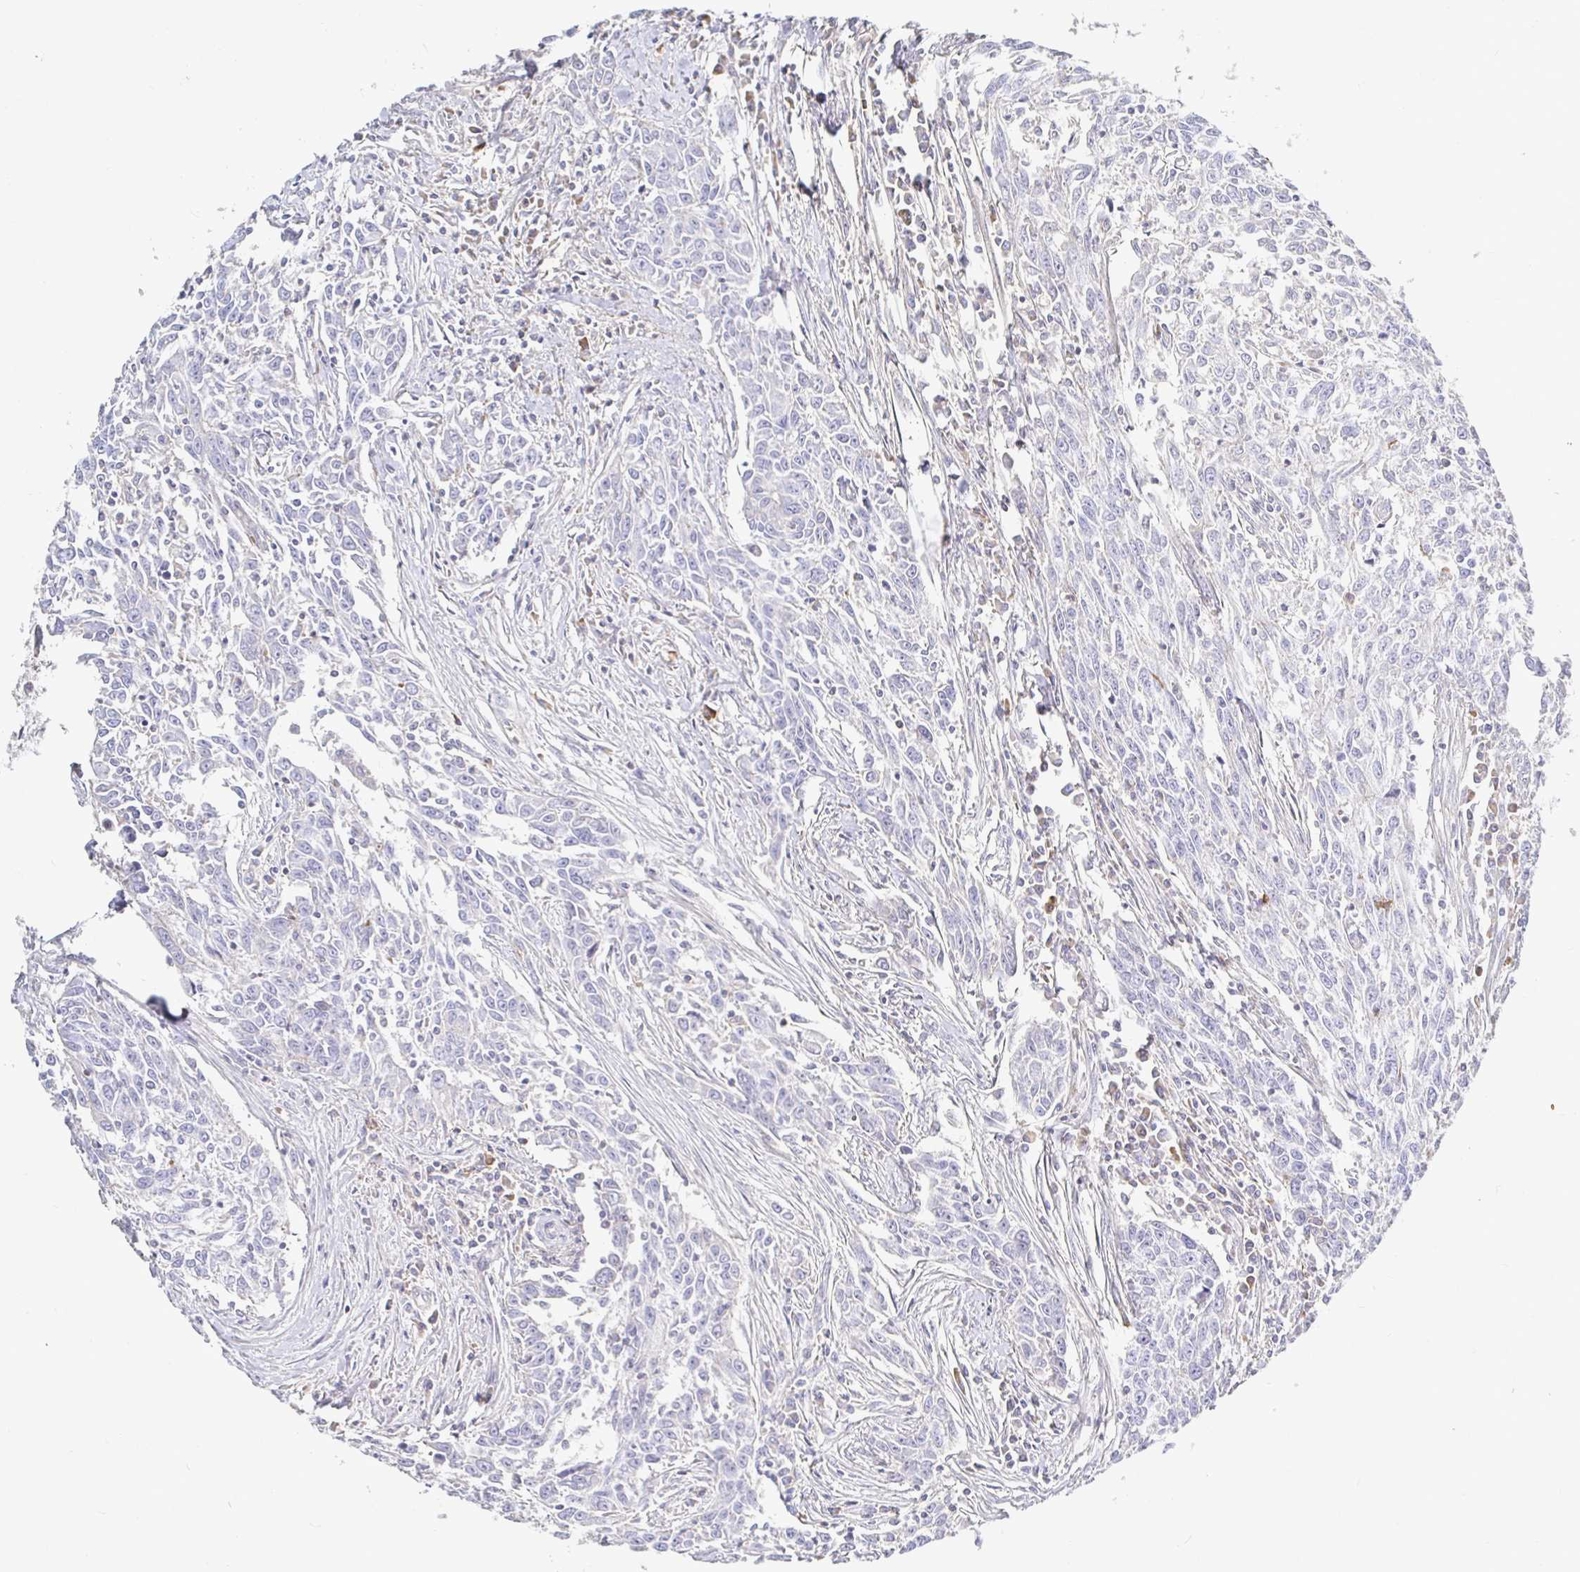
{"staining": {"intensity": "negative", "quantity": "none", "location": "none"}, "tissue": "breast cancer", "cell_type": "Tumor cells", "image_type": "cancer", "snomed": [{"axis": "morphology", "description": "Duct carcinoma"}, {"axis": "topography", "description": "Breast"}], "caption": "Tumor cells are negative for protein expression in human breast cancer.", "gene": "IRAK2", "patient": {"sex": "female", "age": 50}}